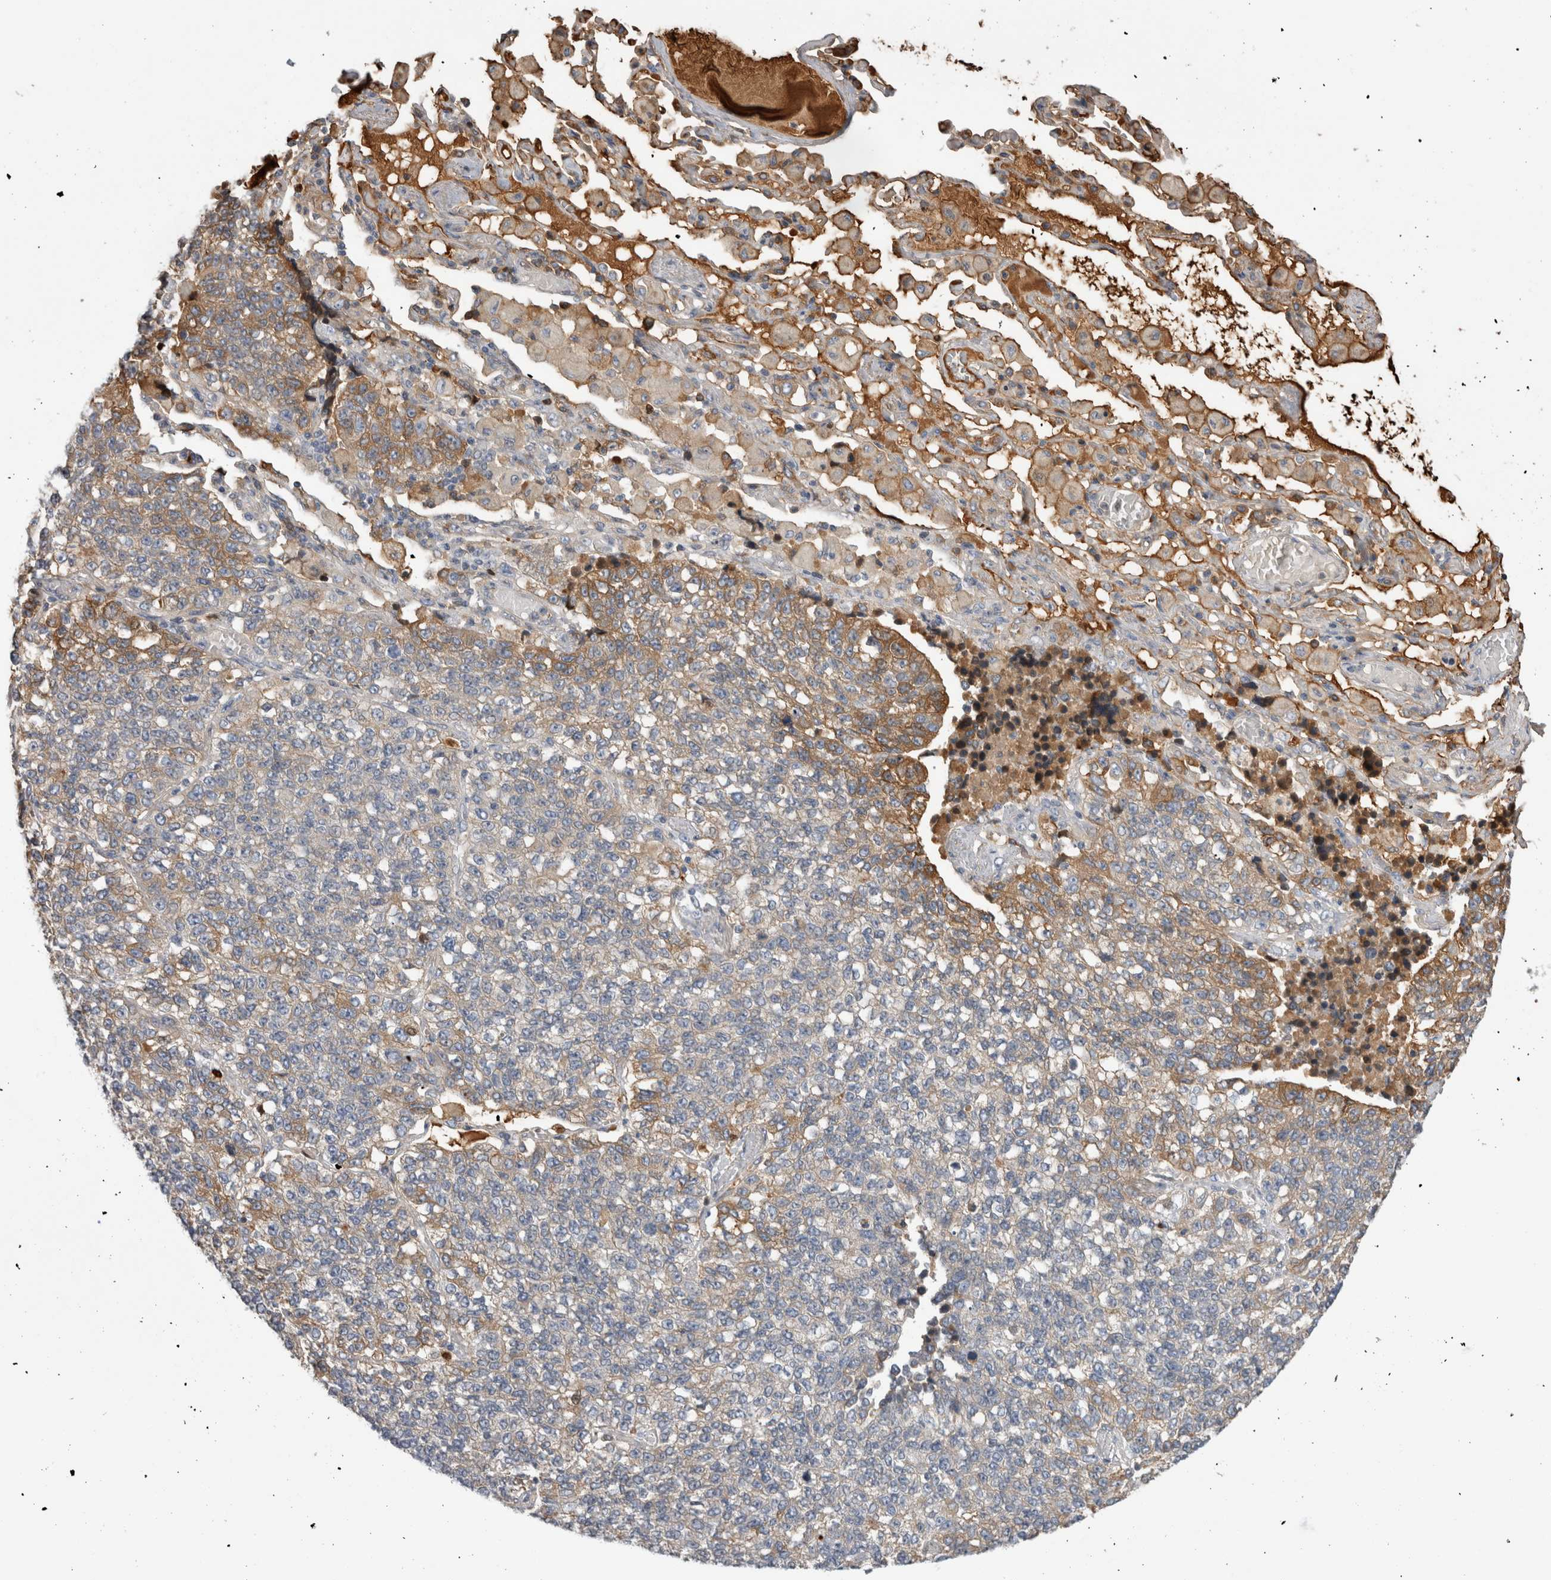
{"staining": {"intensity": "moderate", "quantity": "<25%", "location": "cytoplasmic/membranous"}, "tissue": "lung cancer", "cell_type": "Tumor cells", "image_type": "cancer", "snomed": [{"axis": "morphology", "description": "Adenocarcinoma, NOS"}, {"axis": "topography", "description": "Lung"}], "caption": "High-magnification brightfield microscopy of lung cancer (adenocarcinoma) stained with DAB (3,3'-diaminobenzidine) (brown) and counterstained with hematoxylin (blue). tumor cells exhibit moderate cytoplasmic/membranous staining is seen in about<25% of cells. (brown staining indicates protein expression, while blue staining denotes nuclei).", "gene": "TBCE", "patient": {"sex": "male", "age": 49}}